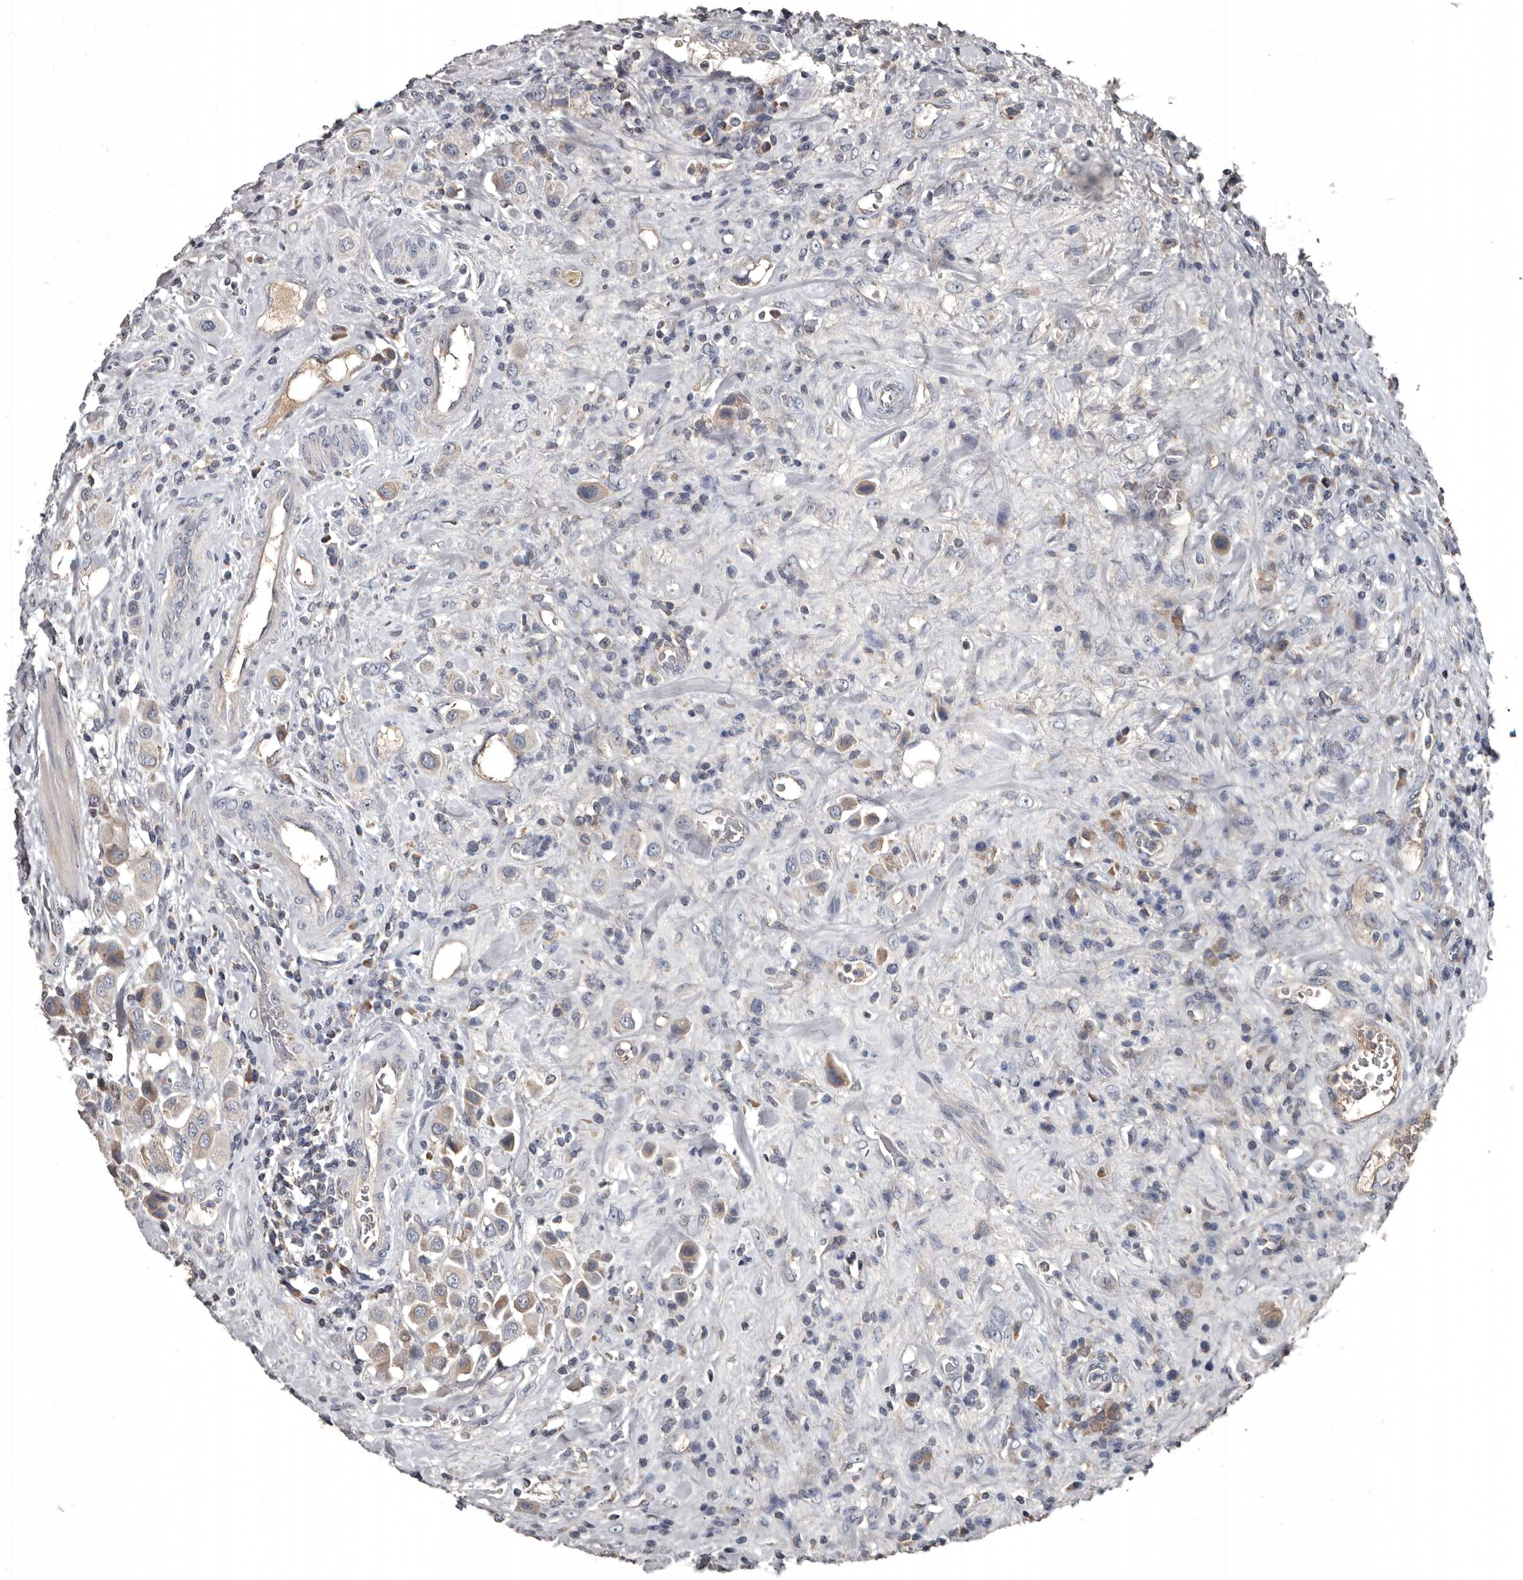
{"staining": {"intensity": "moderate", "quantity": "<25%", "location": "cytoplasmic/membranous"}, "tissue": "urothelial cancer", "cell_type": "Tumor cells", "image_type": "cancer", "snomed": [{"axis": "morphology", "description": "Urothelial carcinoma, High grade"}, {"axis": "topography", "description": "Urinary bladder"}], "caption": "Human urothelial cancer stained with a protein marker exhibits moderate staining in tumor cells.", "gene": "GREB1", "patient": {"sex": "male", "age": 50}}